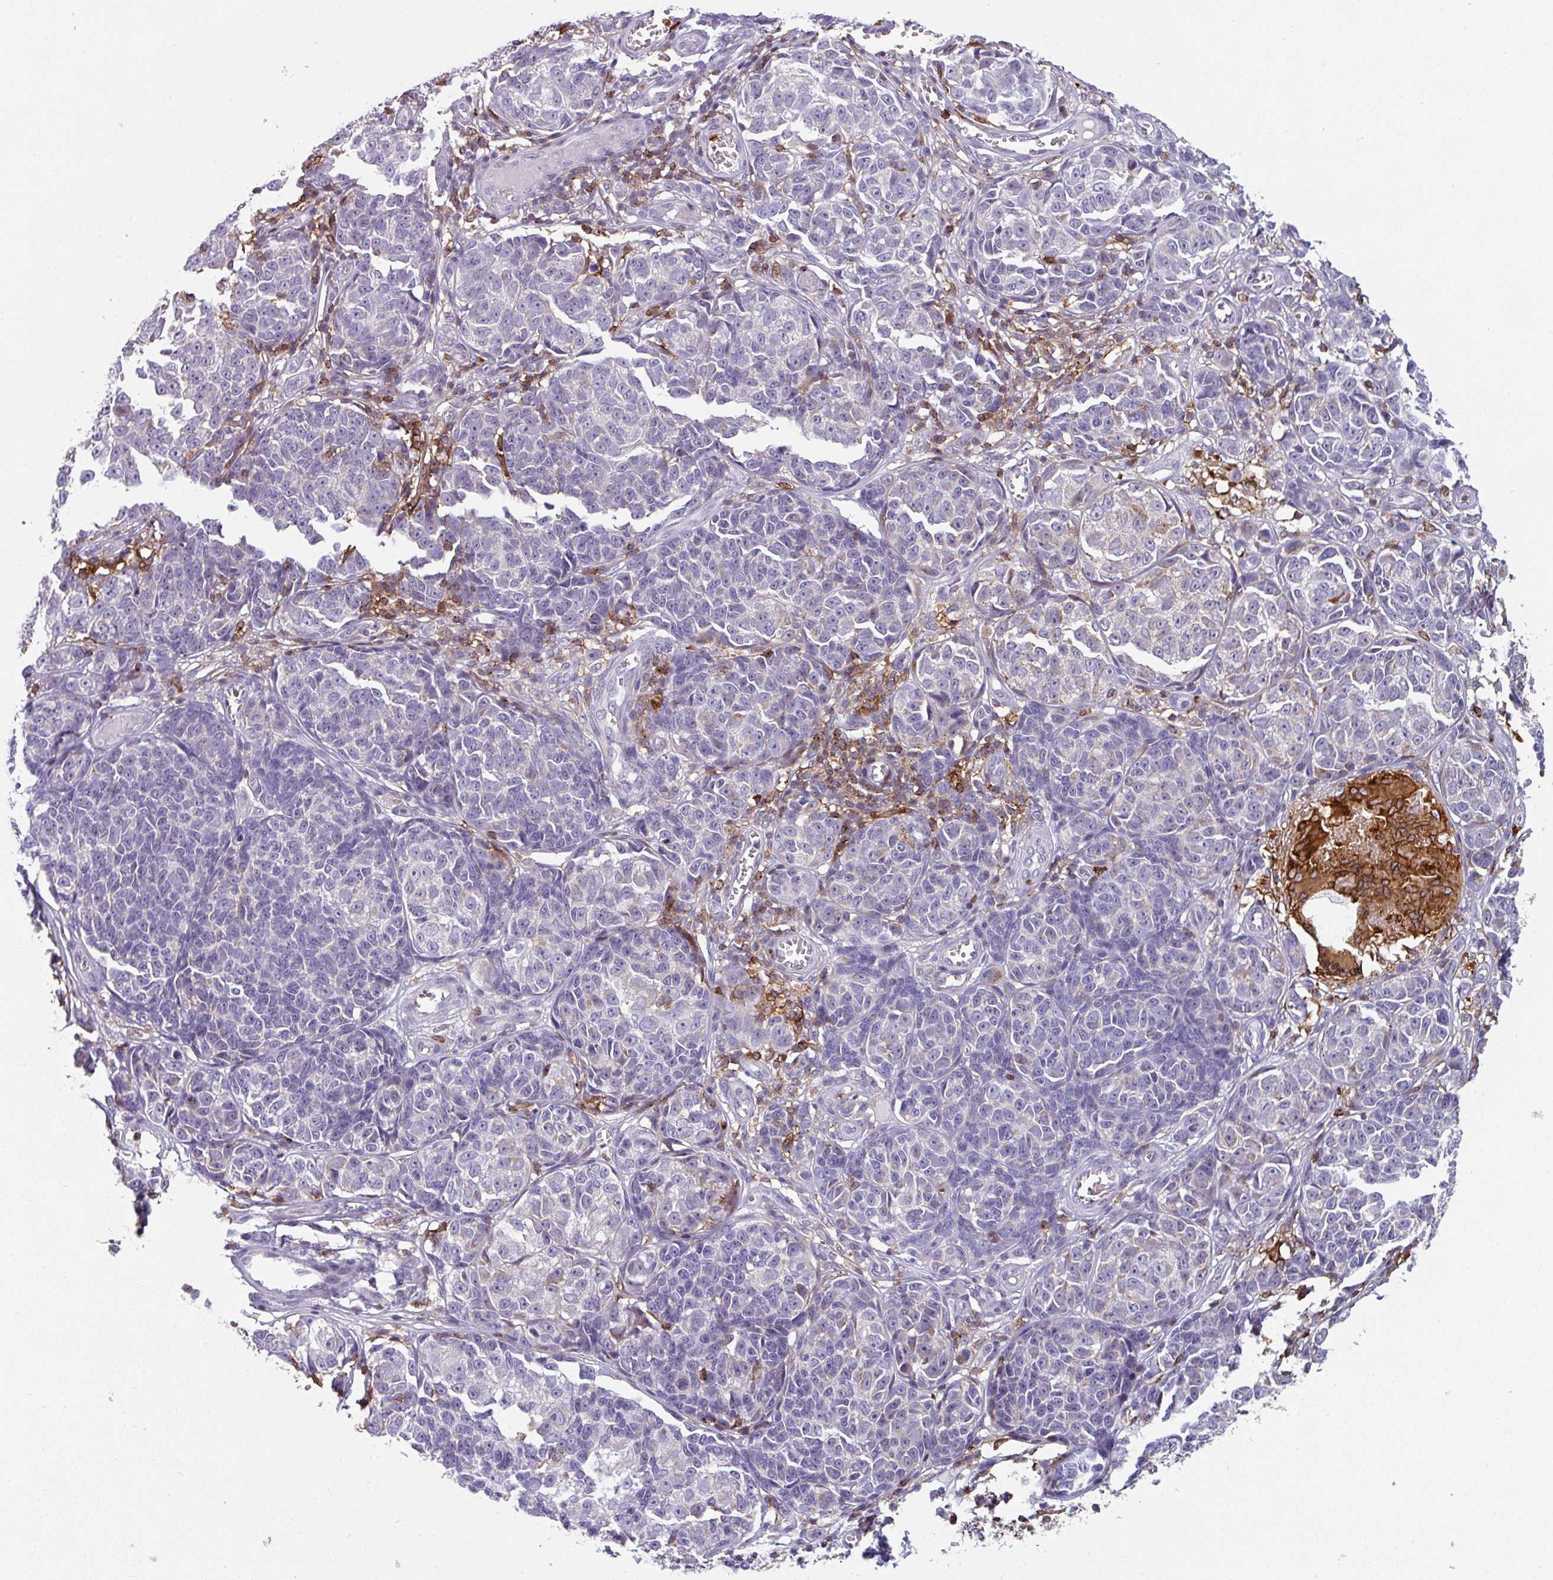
{"staining": {"intensity": "negative", "quantity": "none", "location": "none"}, "tissue": "melanoma", "cell_type": "Tumor cells", "image_type": "cancer", "snomed": [{"axis": "morphology", "description": "Malignant melanoma, NOS"}, {"axis": "topography", "description": "Skin"}], "caption": "Tumor cells are negative for brown protein staining in melanoma. (Brightfield microscopy of DAB IHC at high magnification).", "gene": "EXOSC5", "patient": {"sex": "male", "age": 73}}